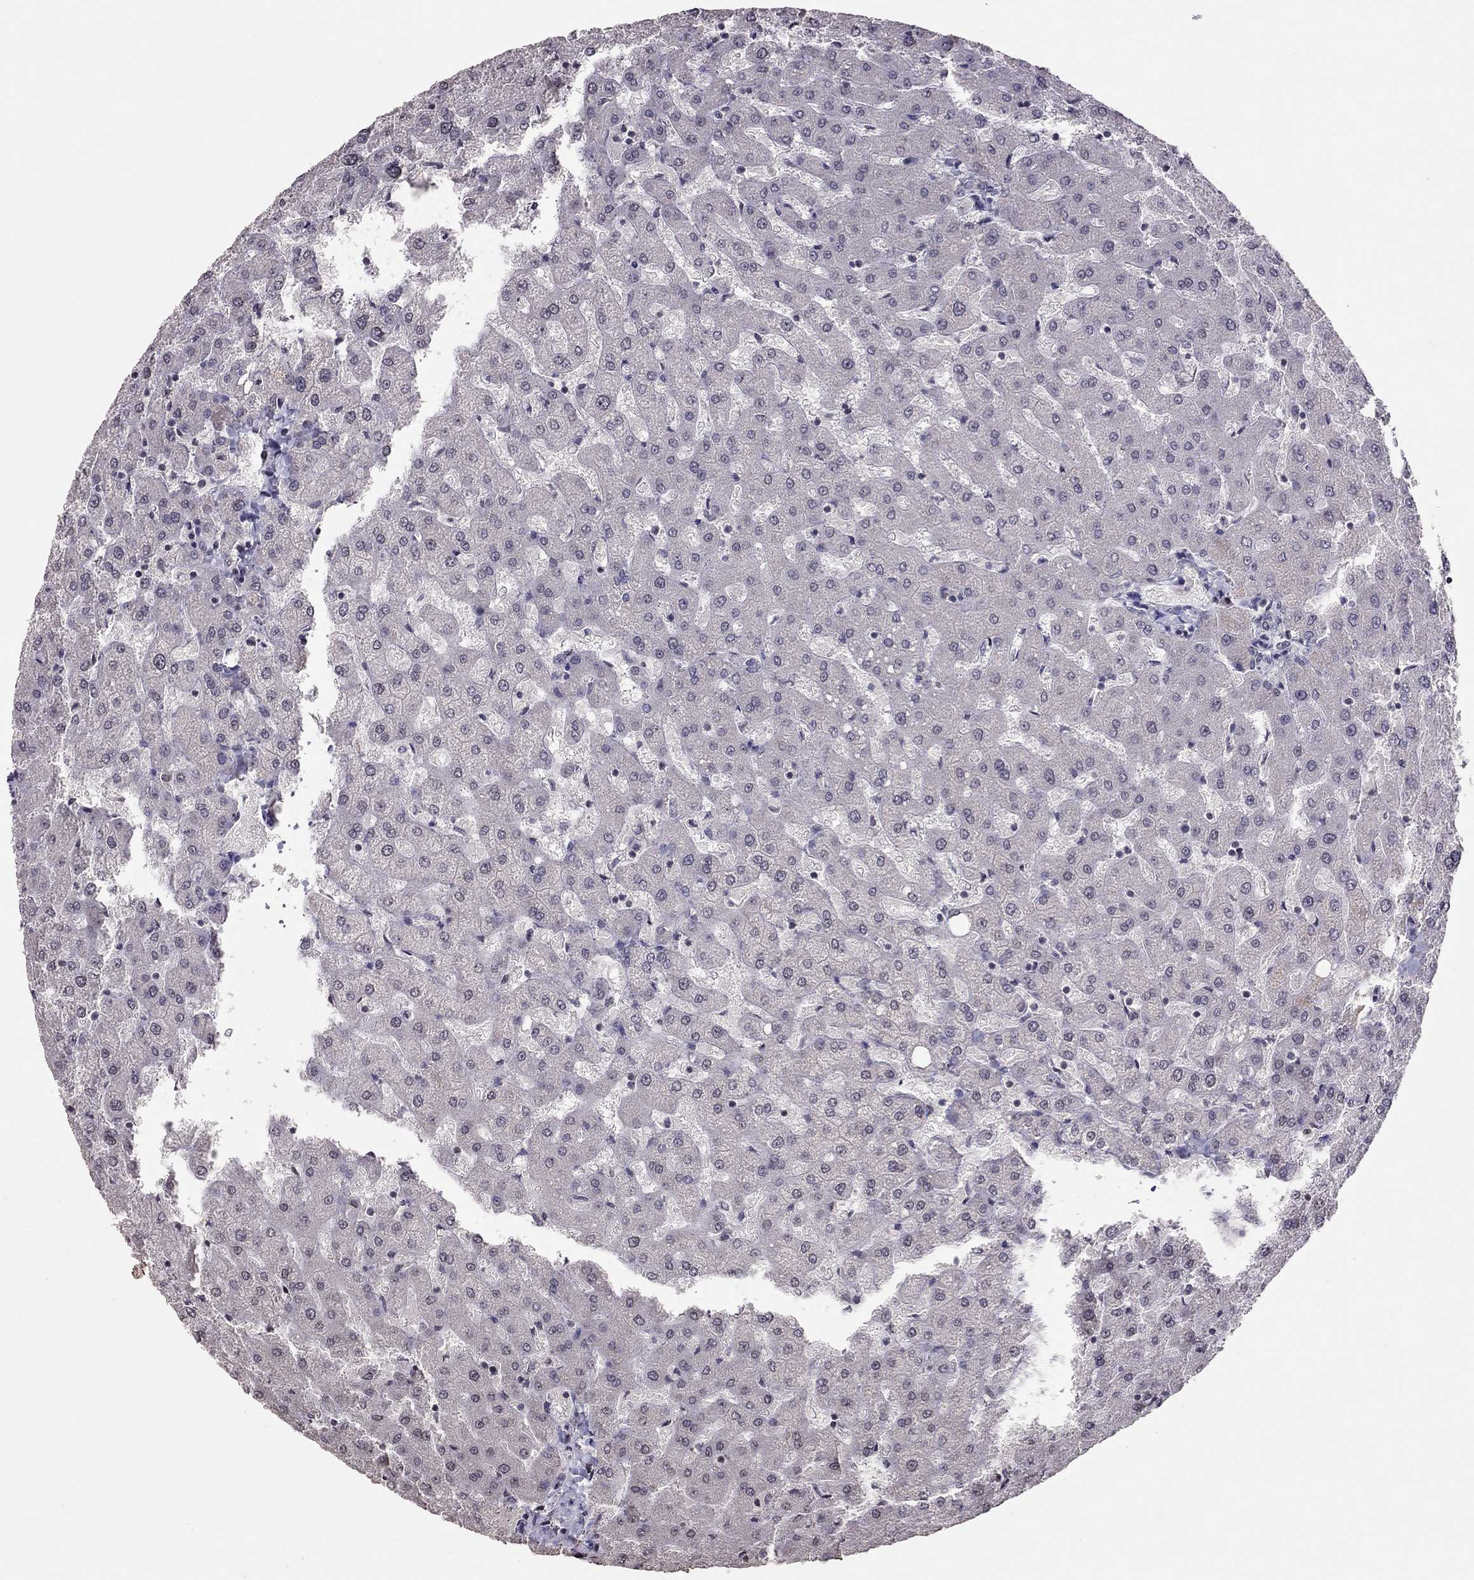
{"staining": {"intensity": "negative", "quantity": "none", "location": "none"}, "tissue": "liver", "cell_type": "Cholangiocytes", "image_type": "normal", "snomed": [{"axis": "morphology", "description": "Normal tissue, NOS"}, {"axis": "topography", "description": "Liver"}], "caption": "IHC of normal human liver exhibits no staining in cholangiocytes. The staining is performed using DAB brown chromogen with nuclei counter-stained in using hematoxylin.", "gene": "TSHB", "patient": {"sex": "female", "age": 50}}